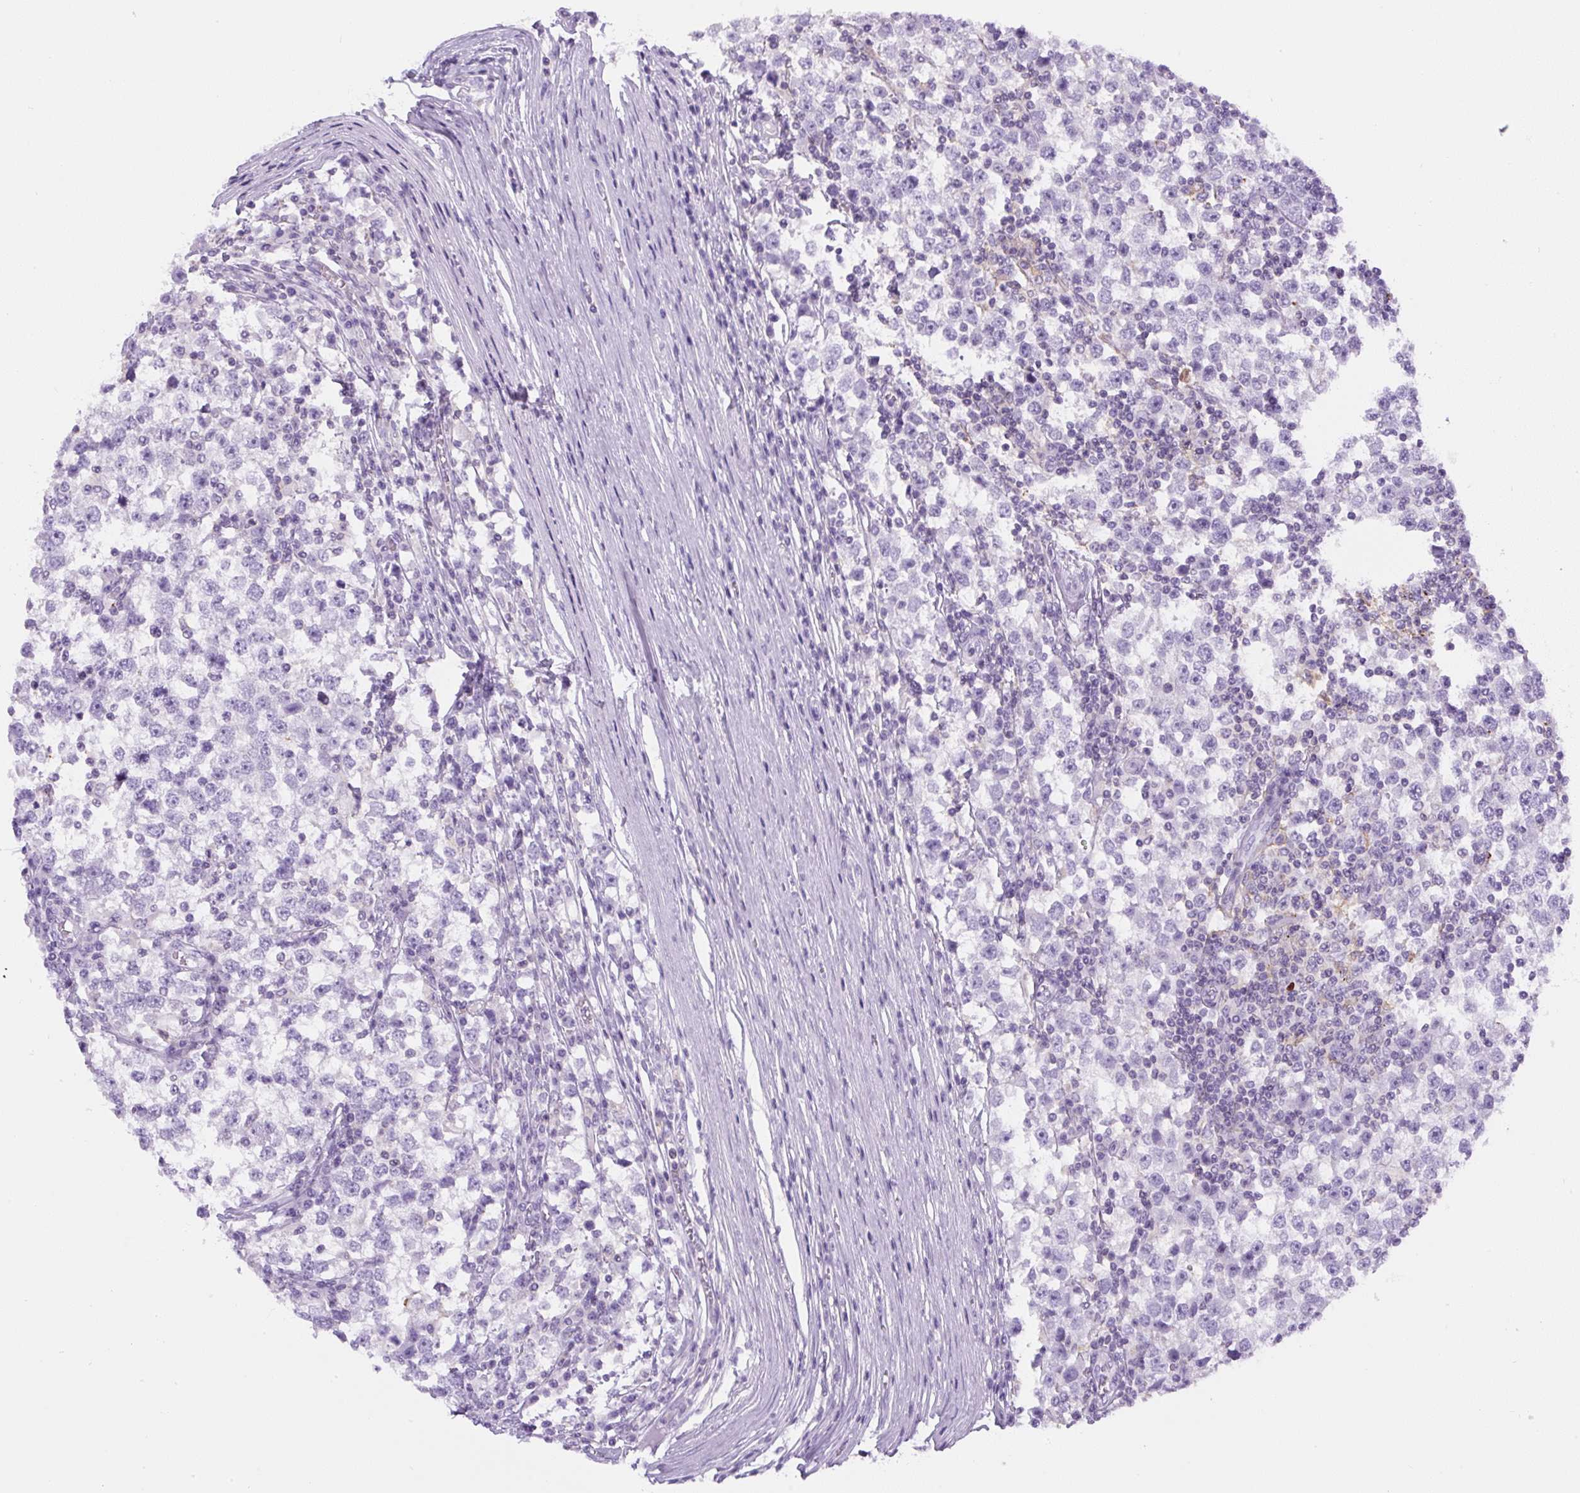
{"staining": {"intensity": "negative", "quantity": "none", "location": "none"}, "tissue": "testis cancer", "cell_type": "Tumor cells", "image_type": "cancer", "snomed": [{"axis": "morphology", "description": "Seminoma, NOS"}, {"axis": "topography", "description": "Testis"}], "caption": "A high-resolution micrograph shows immunohistochemistry (IHC) staining of seminoma (testis), which exhibits no significant positivity in tumor cells.", "gene": "PIP5KL1", "patient": {"sex": "male", "age": 65}}